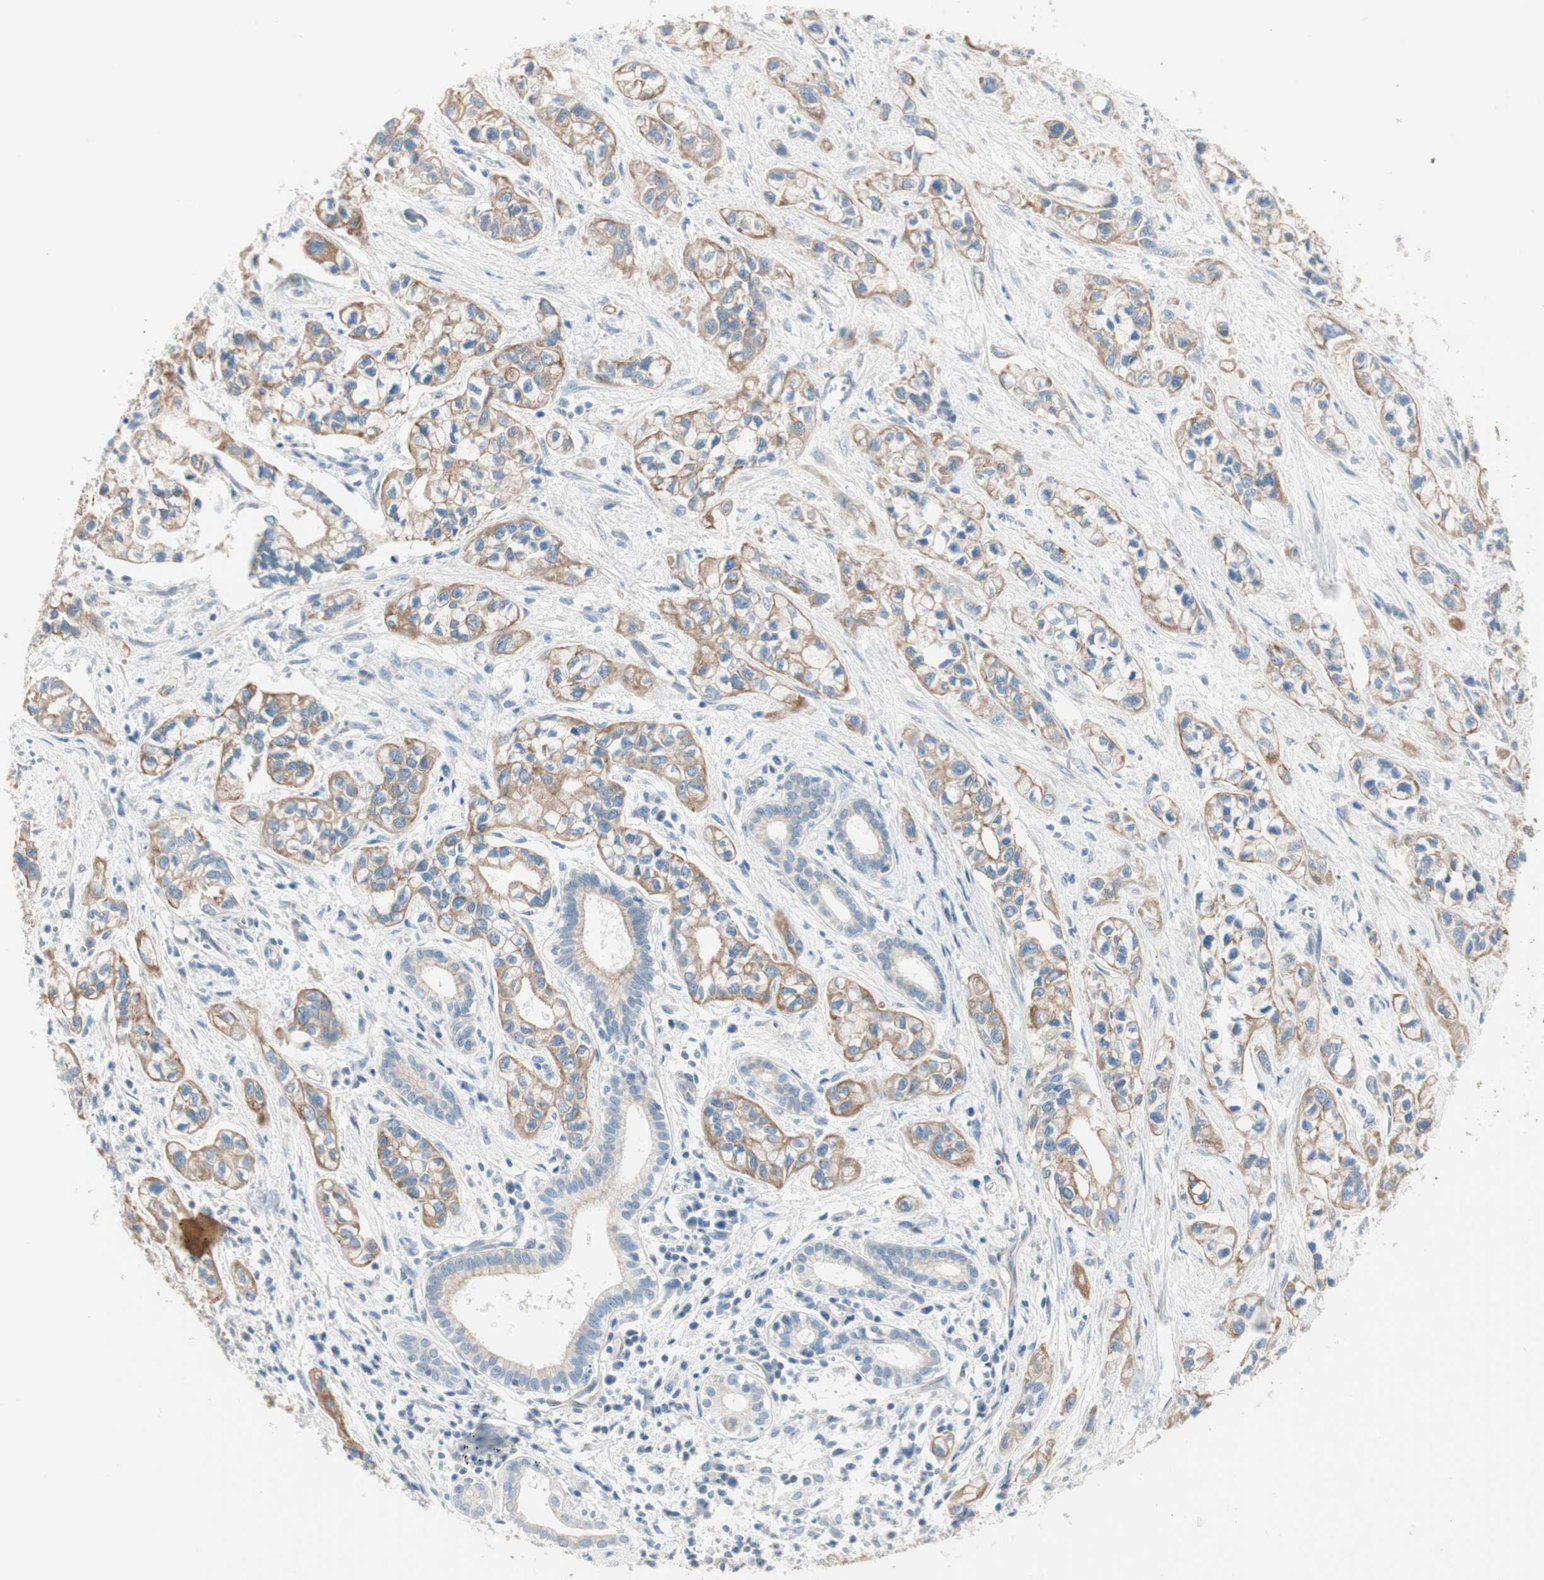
{"staining": {"intensity": "moderate", "quantity": ">75%", "location": "cytoplasmic/membranous"}, "tissue": "pancreatic cancer", "cell_type": "Tumor cells", "image_type": "cancer", "snomed": [{"axis": "morphology", "description": "Adenocarcinoma, NOS"}, {"axis": "topography", "description": "Pancreas"}], "caption": "Protein expression analysis of pancreatic cancer (adenocarcinoma) shows moderate cytoplasmic/membranous staining in about >75% of tumor cells.", "gene": "CDK3", "patient": {"sex": "male", "age": 74}}